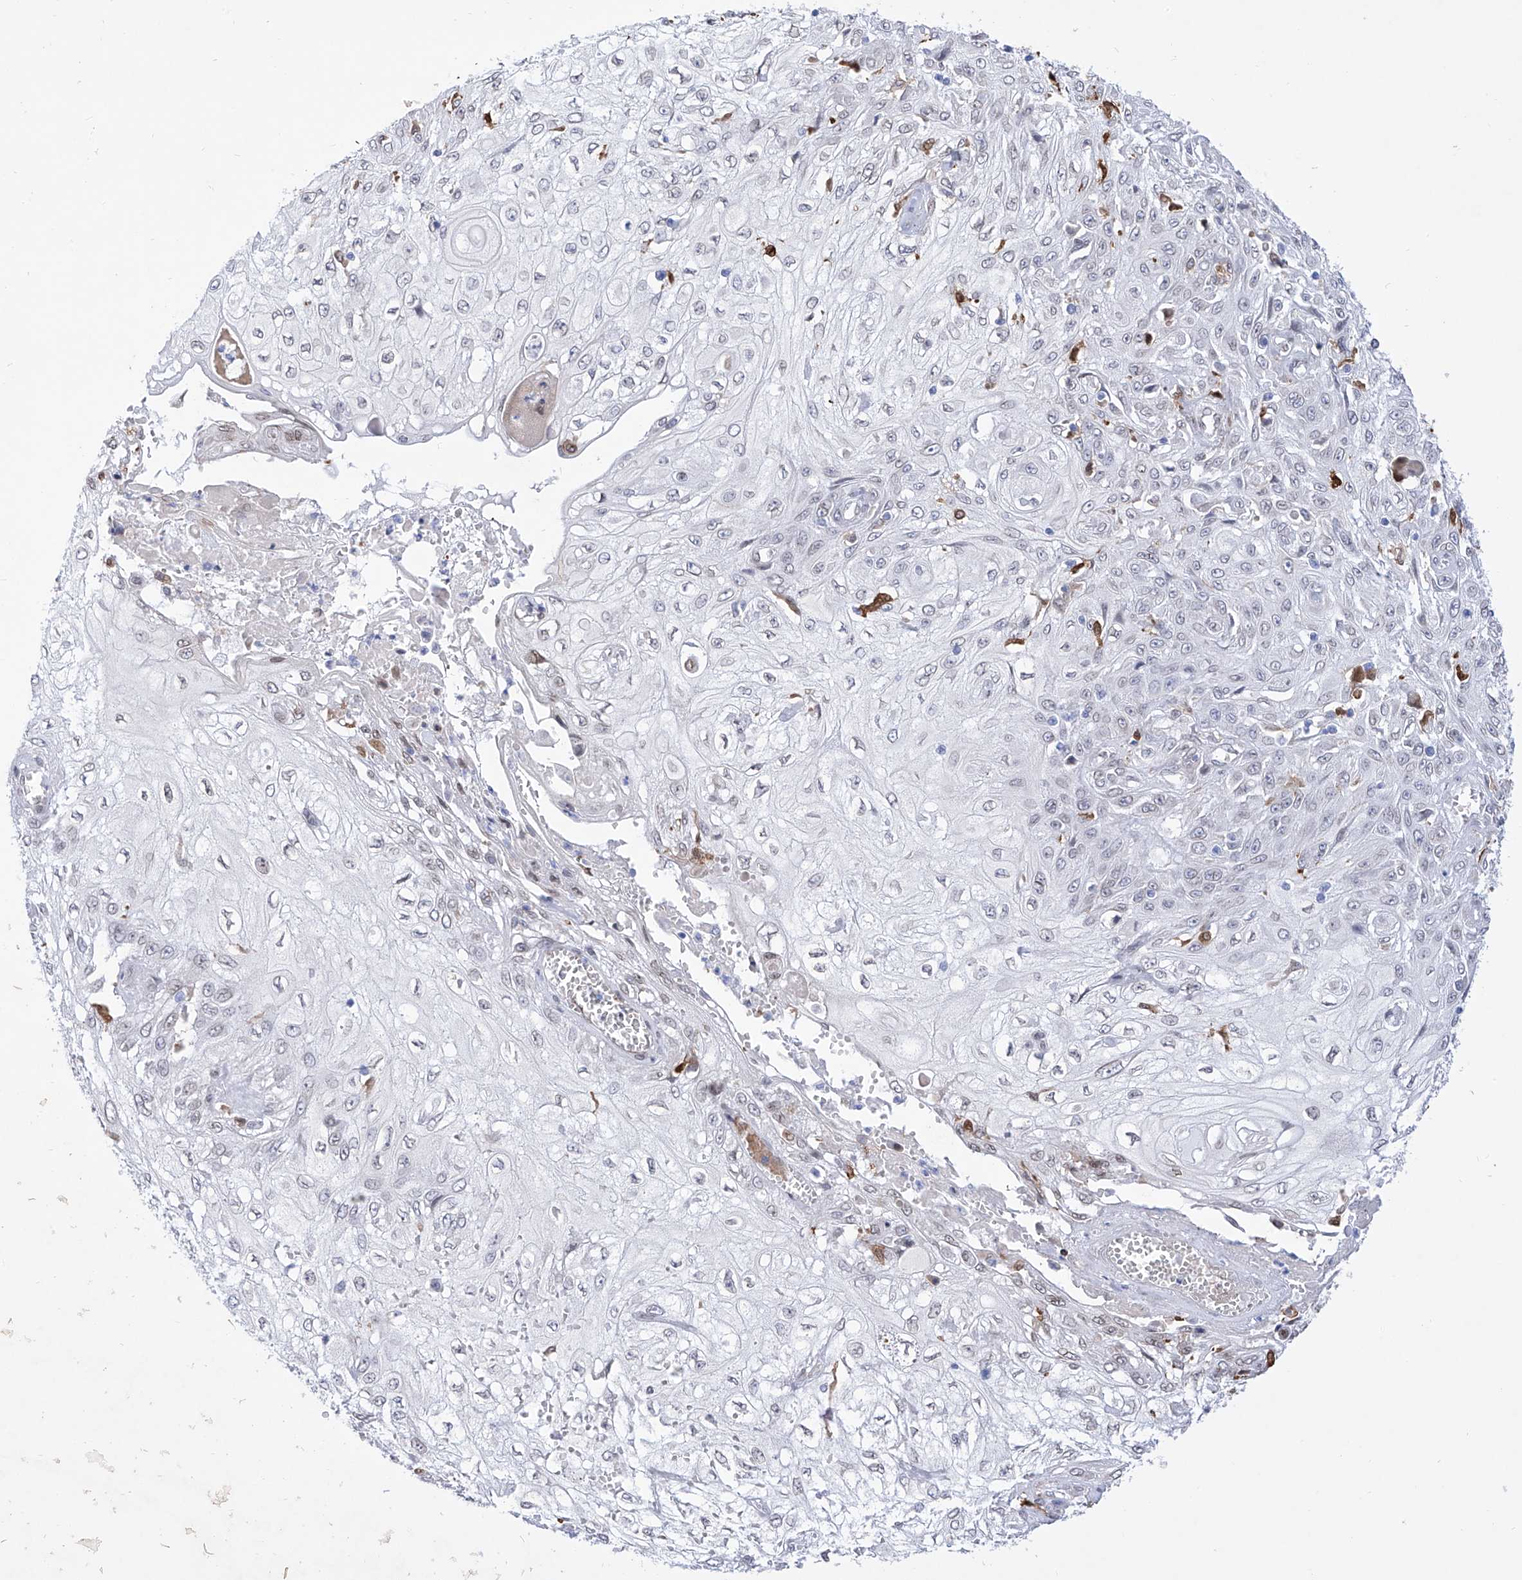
{"staining": {"intensity": "negative", "quantity": "none", "location": "none"}, "tissue": "skin cancer", "cell_type": "Tumor cells", "image_type": "cancer", "snomed": [{"axis": "morphology", "description": "Squamous cell carcinoma, NOS"}, {"axis": "morphology", "description": "Squamous cell carcinoma, metastatic, NOS"}, {"axis": "topography", "description": "Skin"}, {"axis": "topography", "description": "Lymph node"}], "caption": "A histopathology image of human skin cancer (metastatic squamous cell carcinoma) is negative for staining in tumor cells. The staining is performed using DAB brown chromogen with nuclei counter-stained in using hematoxylin.", "gene": "LCLAT1", "patient": {"sex": "male", "age": 75}}